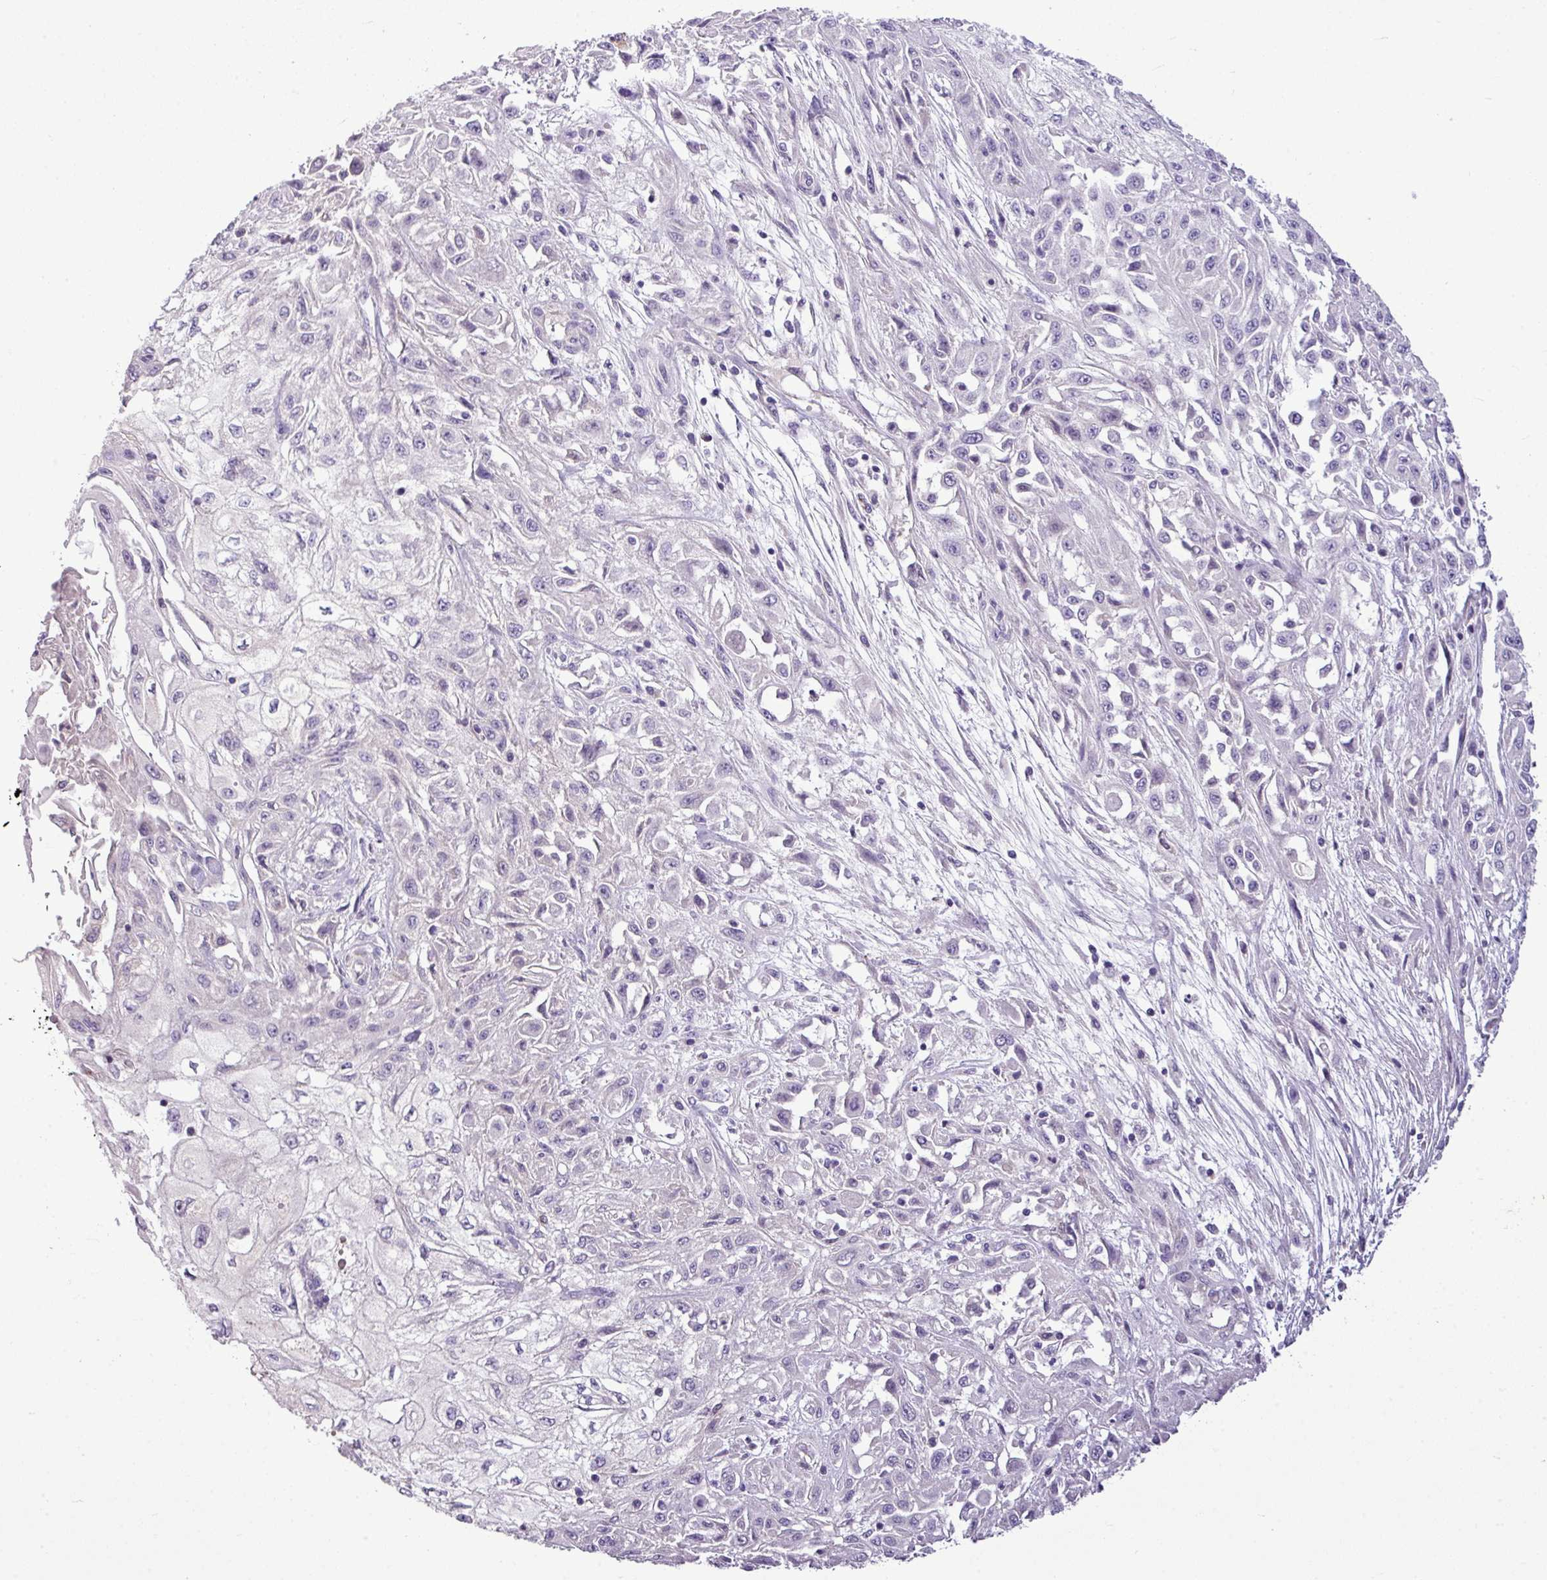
{"staining": {"intensity": "negative", "quantity": "none", "location": "none"}, "tissue": "skin cancer", "cell_type": "Tumor cells", "image_type": "cancer", "snomed": [{"axis": "morphology", "description": "Squamous cell carcinoma, NOS"}, {"axis": "morphology", "description": "Squamous cell carcinoma, metastatic, NOS"}, {"axis": "topography", "description": "Skin"}, {"axis": "topography", "description": "Lymph node"}], "caption": "A high-resolution photomicrograph shows IHC staining of skin cancer, which shows no significant staining in tumor cells.", "gene": "IL17A", "patient": {"sex": "male", "age": 75}}